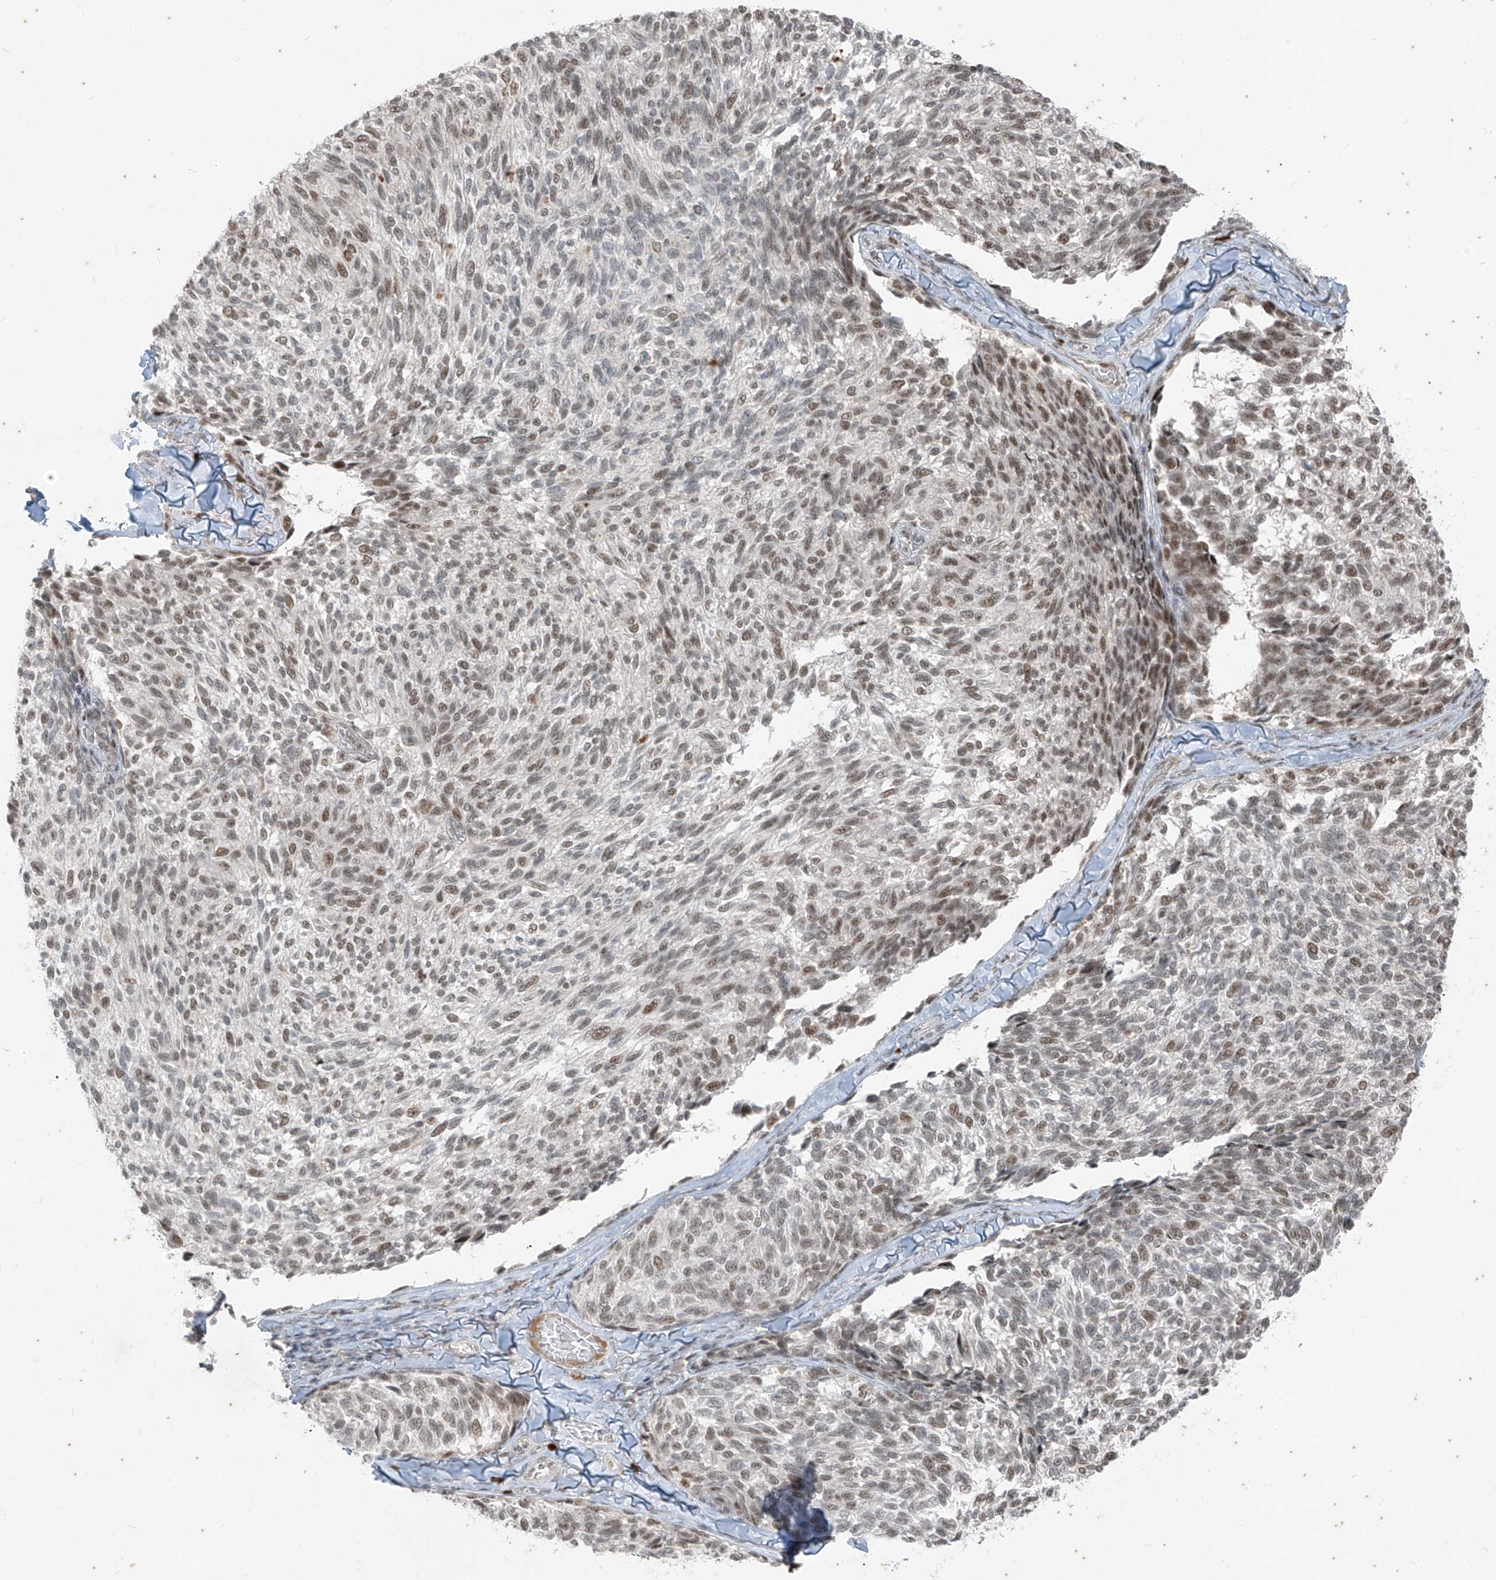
{"staining": {"intensity": "strong", "quantity": "25%-75%", "location": "nuclear"}, "tissue": "melanoma", "cell_type": "Tumor cells", "image_type": "cancer", "snomed": [{"axis": "morphology", "description": "Malignant melanoma, NOS"}, {"axis": "topography", "description": "Skin"}], "caption": "Tumor cells exhibit high levels of strong nuclear staining in approximately 25%-75% of cells in human malignant melanoma. (DAB IHC, brown staining for protein, blue staining for nuclei).", "gene": "ZNF354B", "patient": {"sex": "female", "age": 73}}